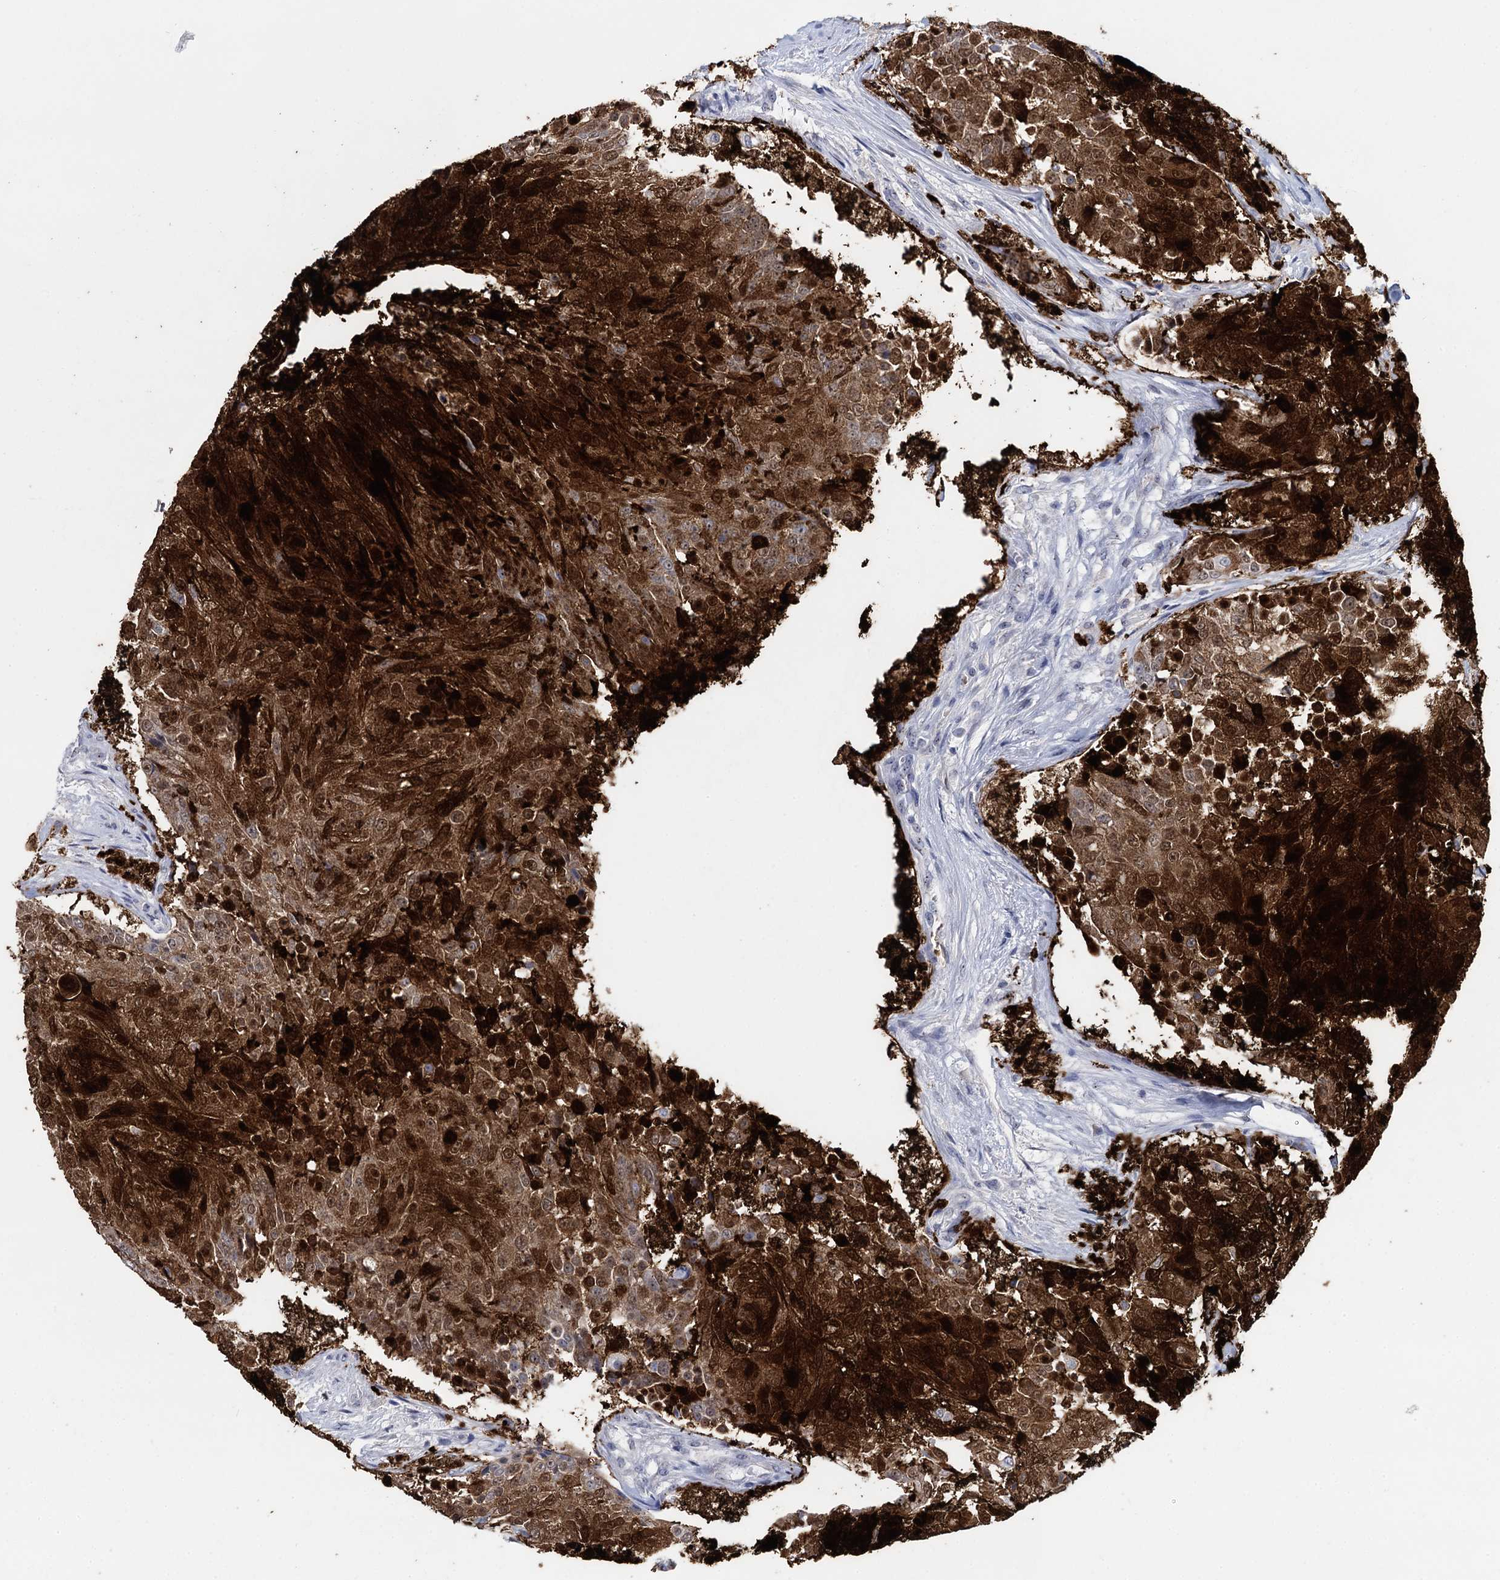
{"staining": {"intensity": "strong", "quantity": ">75%", "location": "cytoplasmic/membranous,nuclear"}, "tissue": "urothelial cancer", "cell_type": "Tumor cells", "image_type": "cancer", "snomed": [{"axis": "morphology", "description": "Urothelial carcinoma, High grade"}, {"axis": "topography", "description": "Urinary bladder"}], "caption": "Immunohistochemistry histopathology image of neoplastic tissue: human urothelial cancer stained using immunohistochemistry (IHC) reveals high levels of strong protein expression localized specifically in the cytoplasmic/membranous and nuclear of tumor cells, appearing as a cytoplasmic/membranous and nuclear brown color.", "gene": "SFN", "patient": {"sex": "female", "age": 63}}